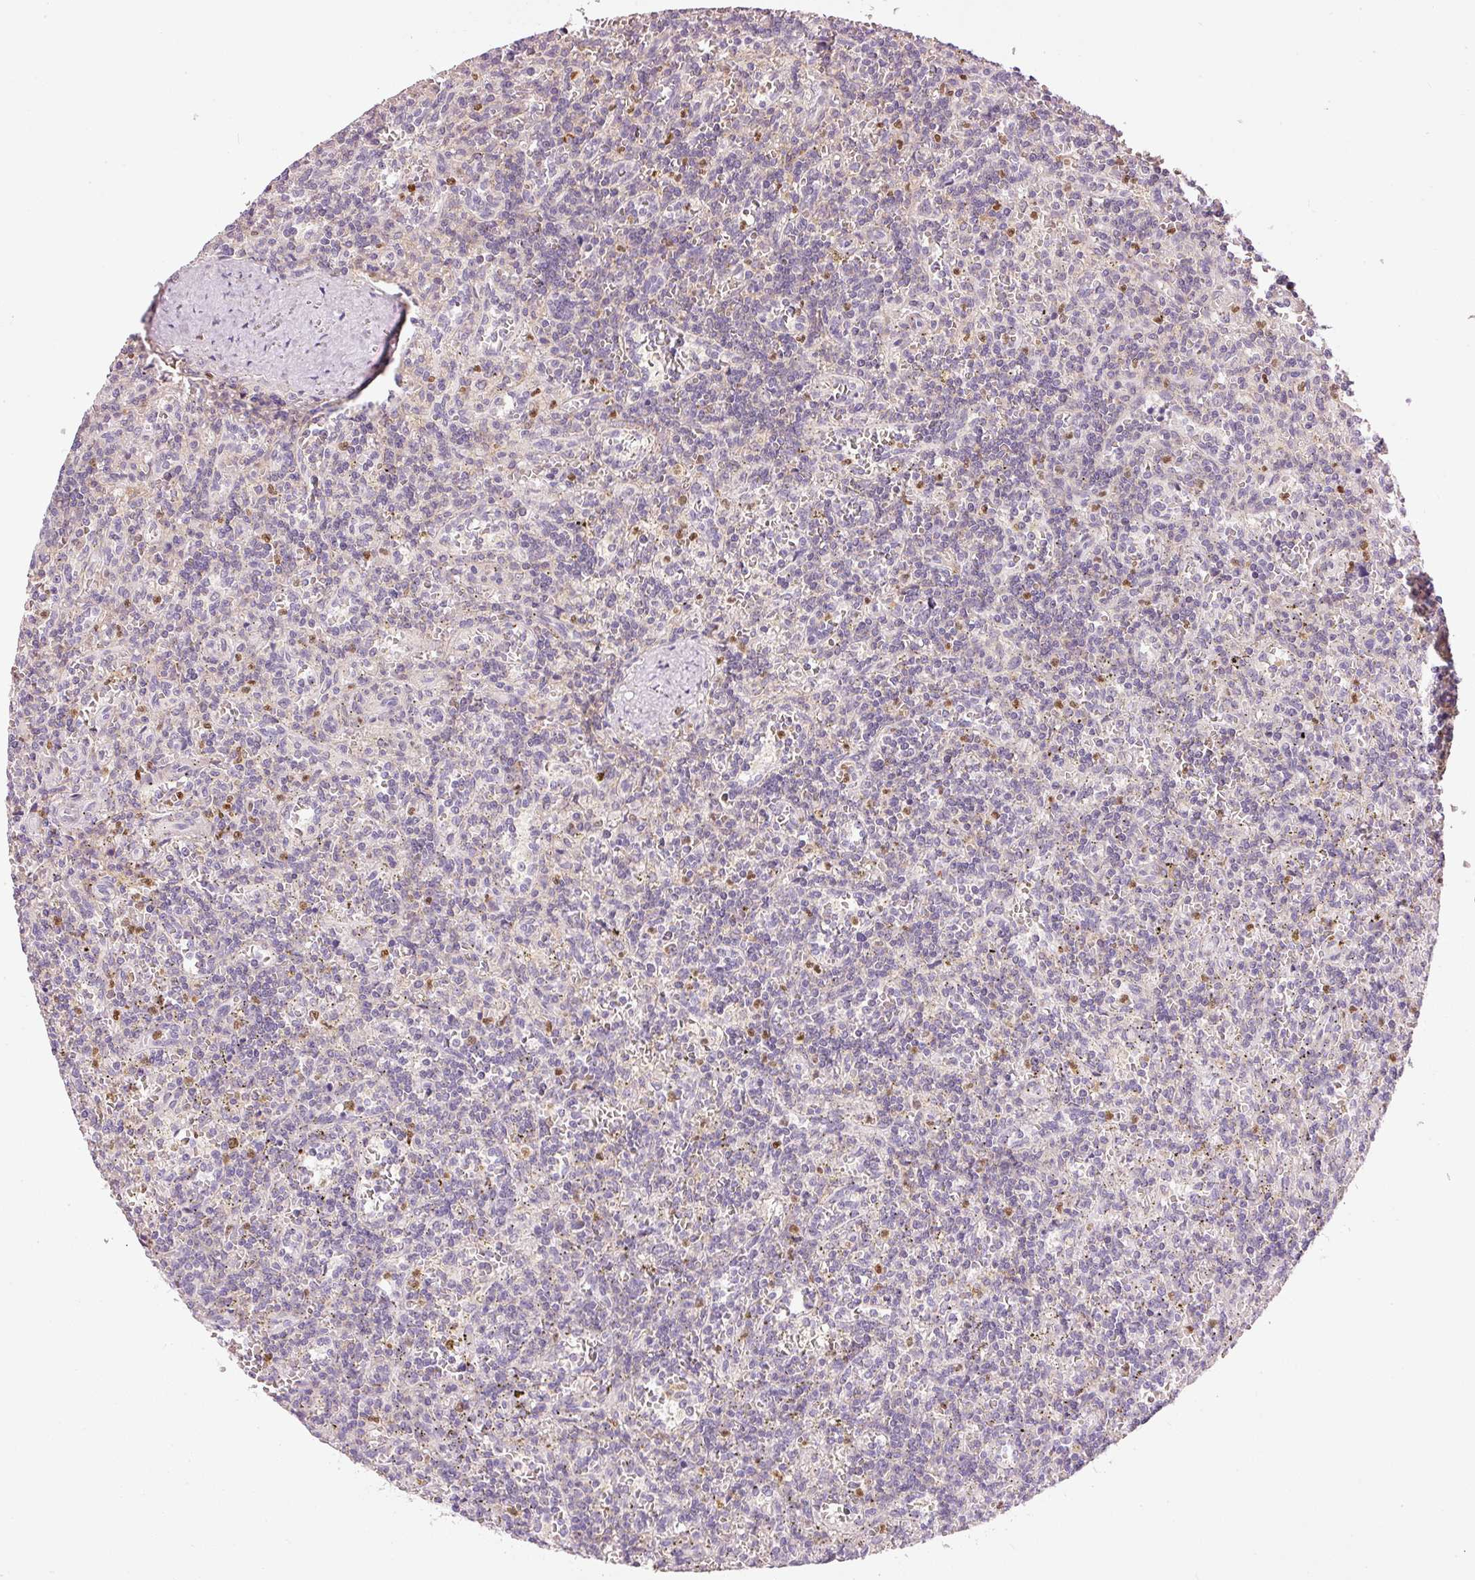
{"staining": {"intensity": "negative", "quantity": "none", "location": "none"}, "tissue": "lymphoma", "cell_type": "Tumor cells", "image_type": "cancer", "snomed": [{"axis": "morphology", "description": "Malignant lymphoma, non-Hodgkin's type, Low grade"}, {"axis": "topography", "description": "Spleen"}], "caption": "A high-resolution histopathology image shows immunohistochemistry (IHC) staining of lymphoma, which displays no significant staining in tumor cells. (DAB (3,3'-diaminobenzidine) immunohistochemistry (IHC), high magnification).", "gene": "MTHFD1L", "patient": {"sex": "male", "age": 73}}